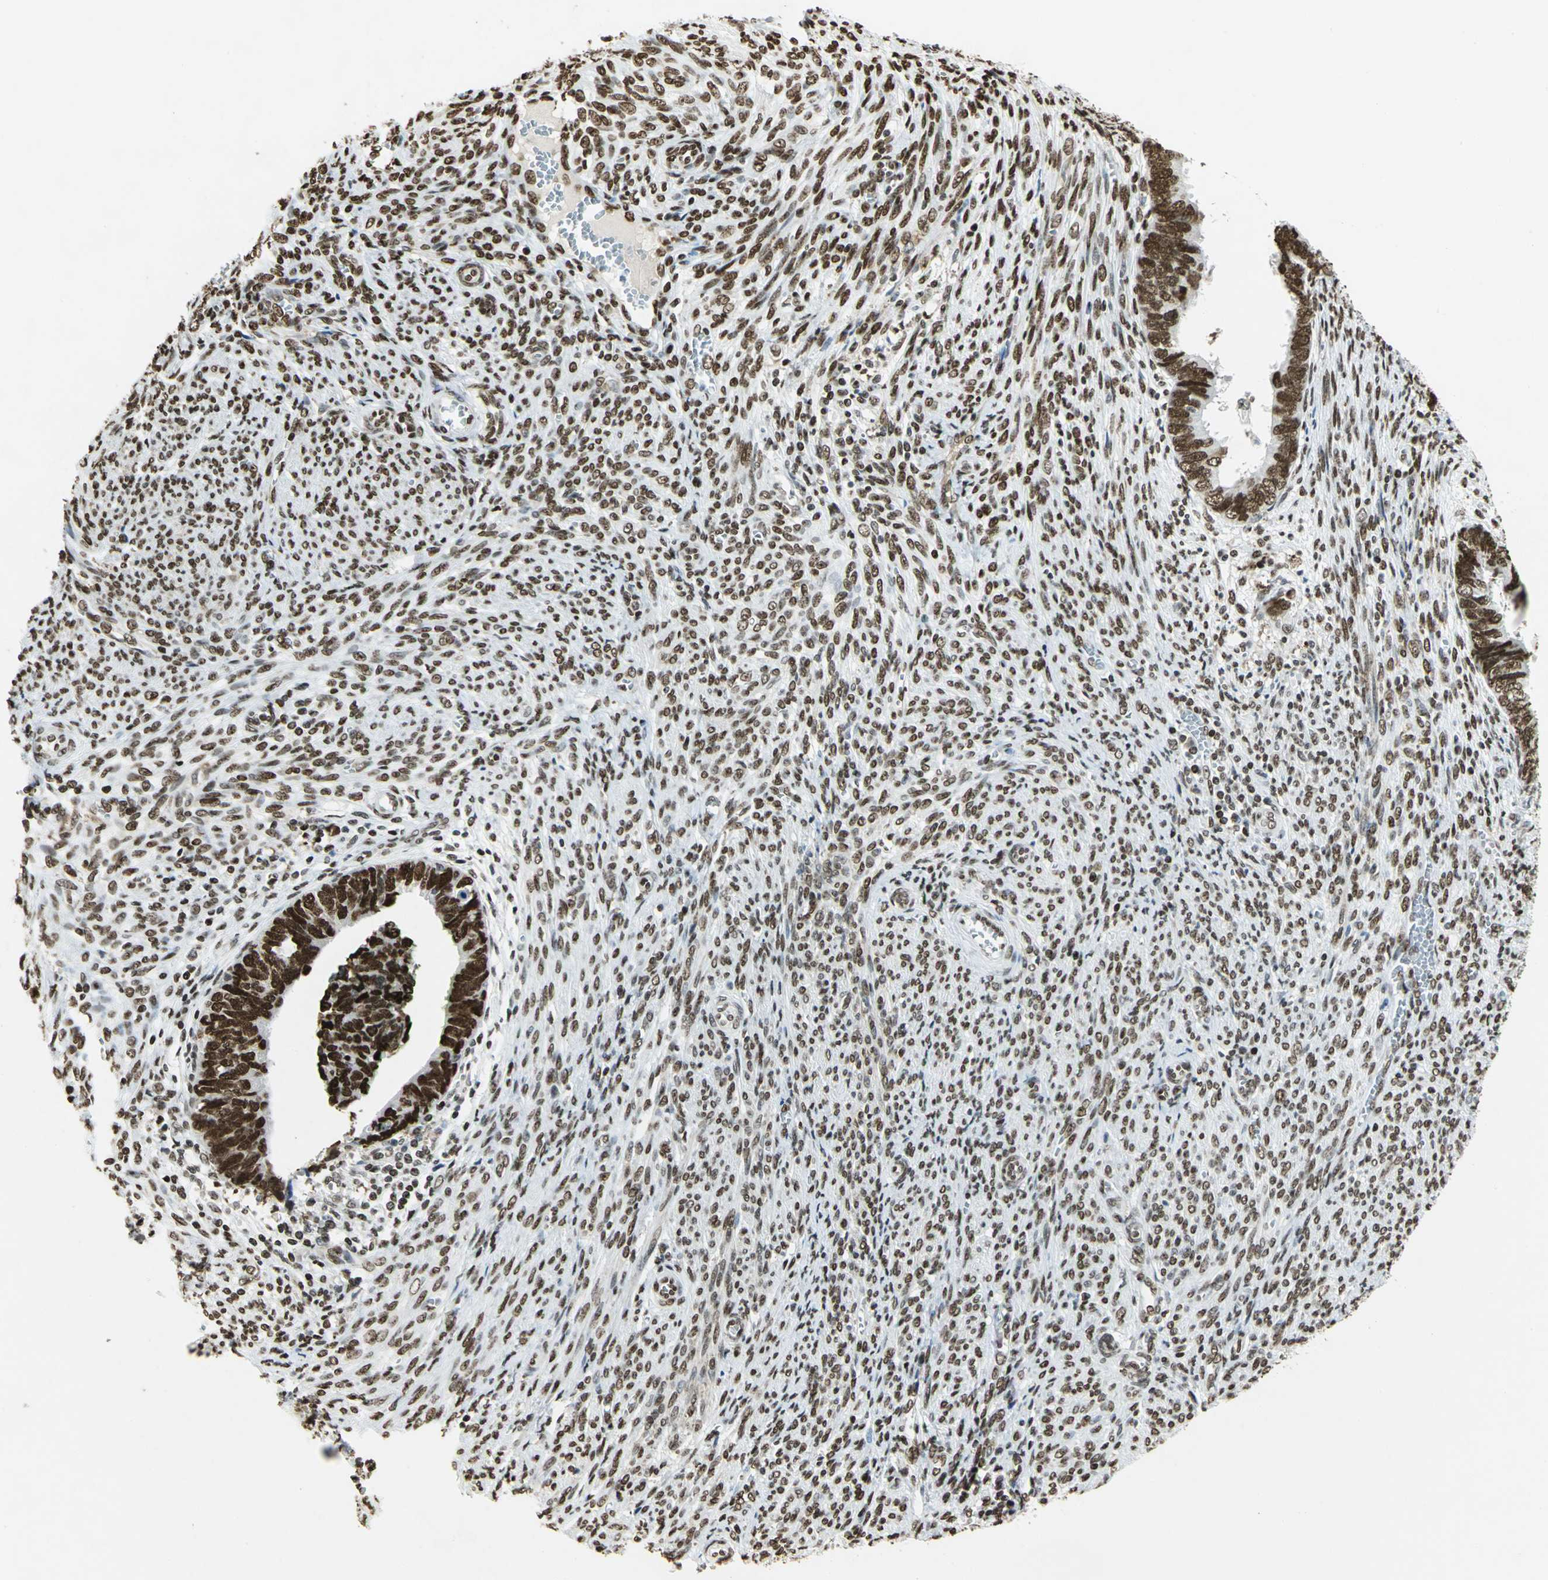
{"staining": {"intensity": "strong", "quantity": ">75%", "location": "nuclear"}, "tissue": "endometrial cancer", "cell_type": "Tumor cells", "image_type": "cancer", "snomed": [{"axis": "morphology", "description": "Adenocarcinoma, NOS"}, {"axis": "topography", "description": "Endometrium"}], "caption": "Immunohistochemistry (IHC) (DAB) staining of endometrial cancer reveals strong nuclear protein staining in about >75% of tumor cells.", "gene": "HMGB1", "patient": {"sex": "female", "age": 75}}